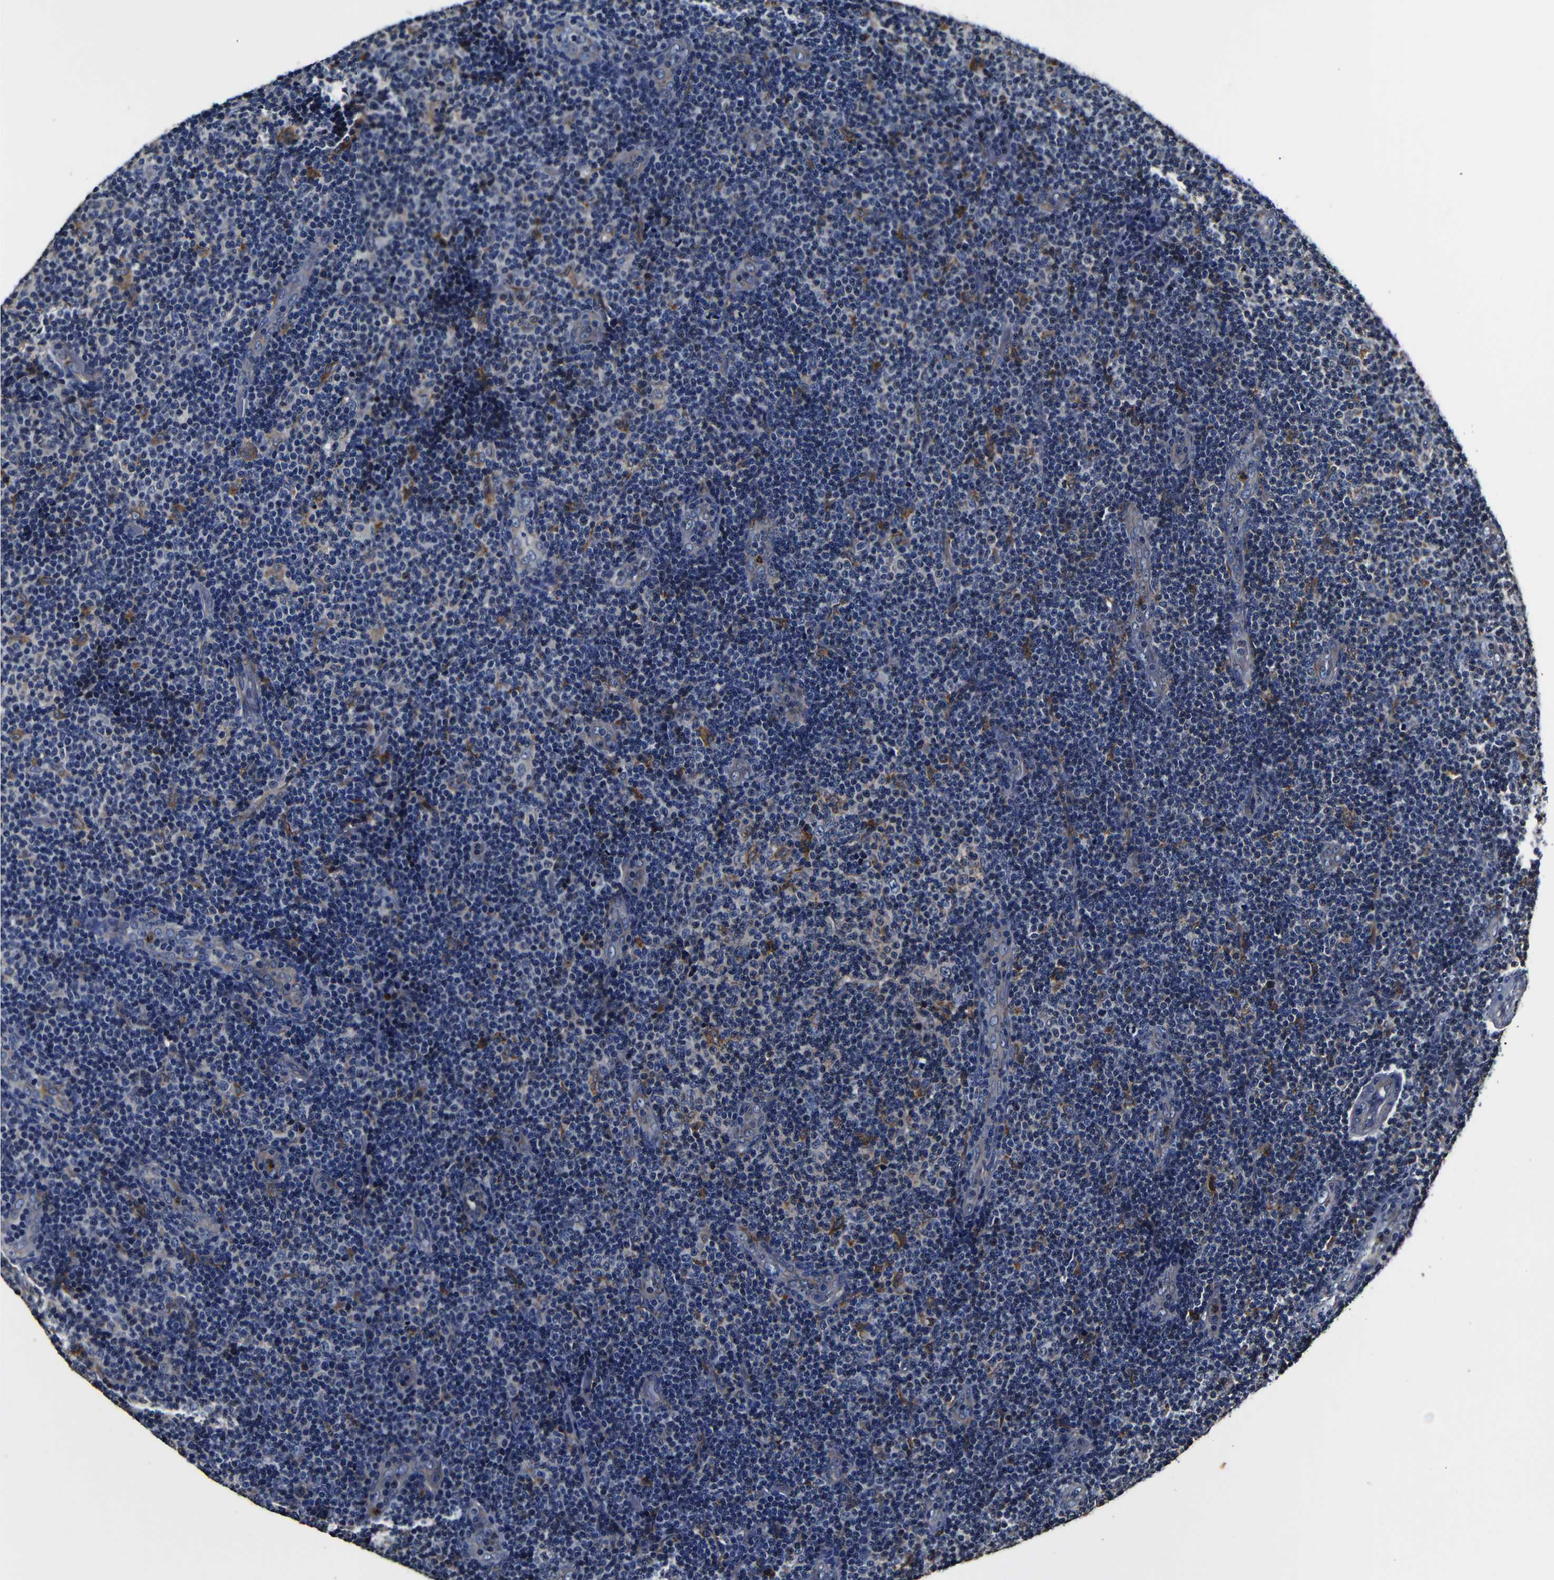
{"staining": {"intensity": "weak", "quantity": "<25%", "location": "cytoplasmic/membranous"}, "tissue": "lymphoma", "cell_type": "Tumor cells", "image_type": "cancer", "snomed": [{"axis": "morphology", "description": "Malignant lymphoma, non-Hodgkin's type, Low grade"}, {"axis": "topography", "description": "Lymph node"}], "caption": "IHC micrograph of neoplastic tissue: lymphoma stained with DAB (3,3'-diaminobenzidine) demonstrates no significant protein positivity in tumor cells. Brightfield microscopy of immunohistochemistry (IHC) stained with DAB (3,3'-diaminobenzidine) (brown) and hematoxylin (blue), captured at high magnification.", "gene": "SCN9A", "patient": {"sex": "male", "age": 83}}